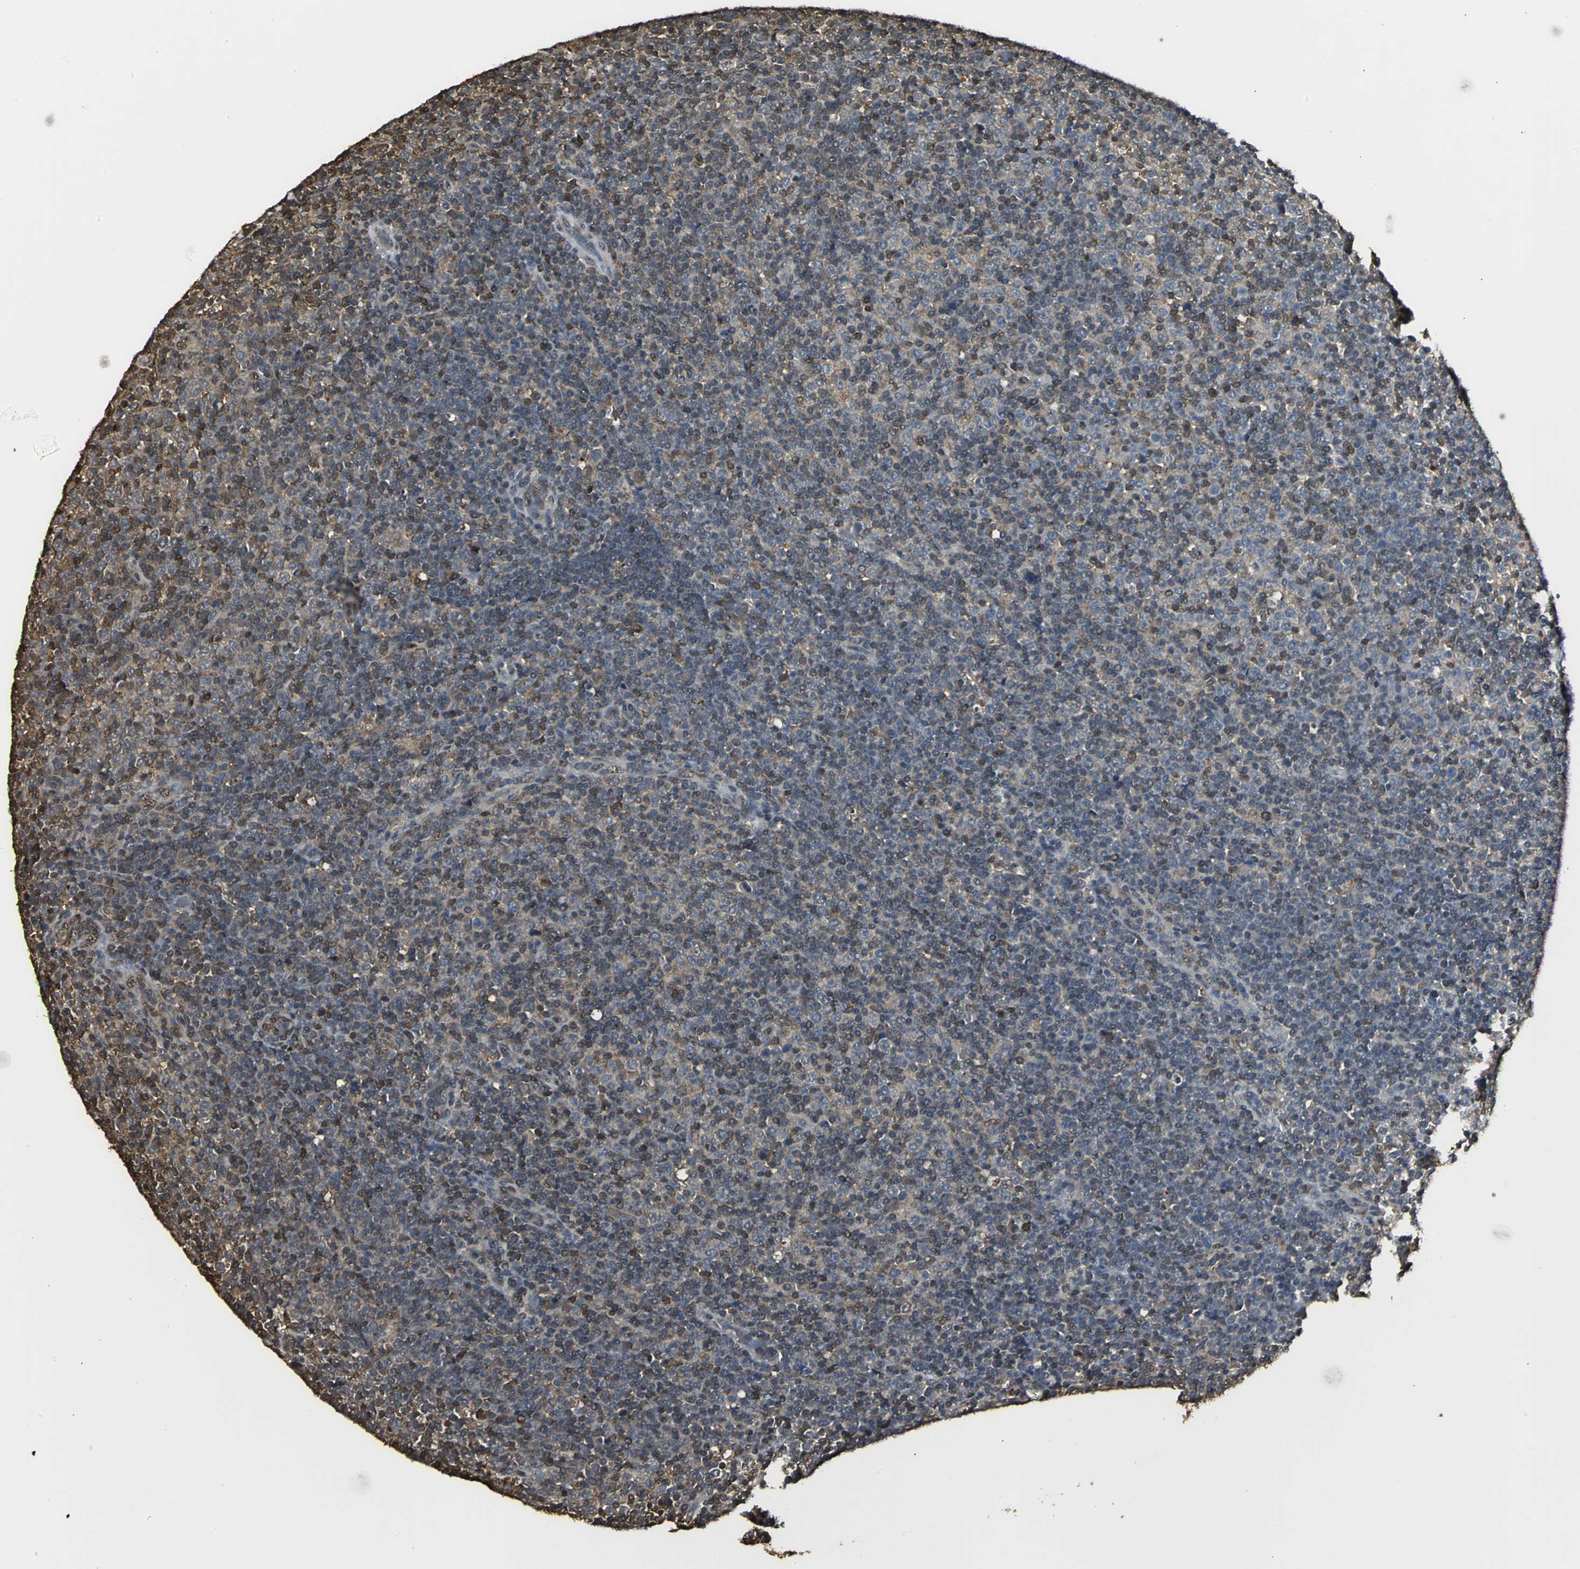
{"staining": {"intensity": "moderate", "quantity": "25%-75%", "location": "cytoplasmic/membranous"}, "tissue": "lymphoma", "cell_type": "Tumor cells", "image_type": "cancer", "snomed": [{"axis": "morphology", "description": "Malignant lymphoma, non-Hodgkin's type, Low grade"}, {"axis": "topography", "description": "Lymph node"}], "caption": "Immunohistochemistry staining of lymphoma, which displays medium levels of moderate cytoplasmic/membranous staining in about 25%-75% of tumor cells indicating moderate cytoplasmic/membranous protein staining. The staining was performed using DAB (brown) for protein detection and nuclei were counterstained in hematoxylin (blue).", "gene": "PARK7", "patient": {"sex": "male", "age": 70}}